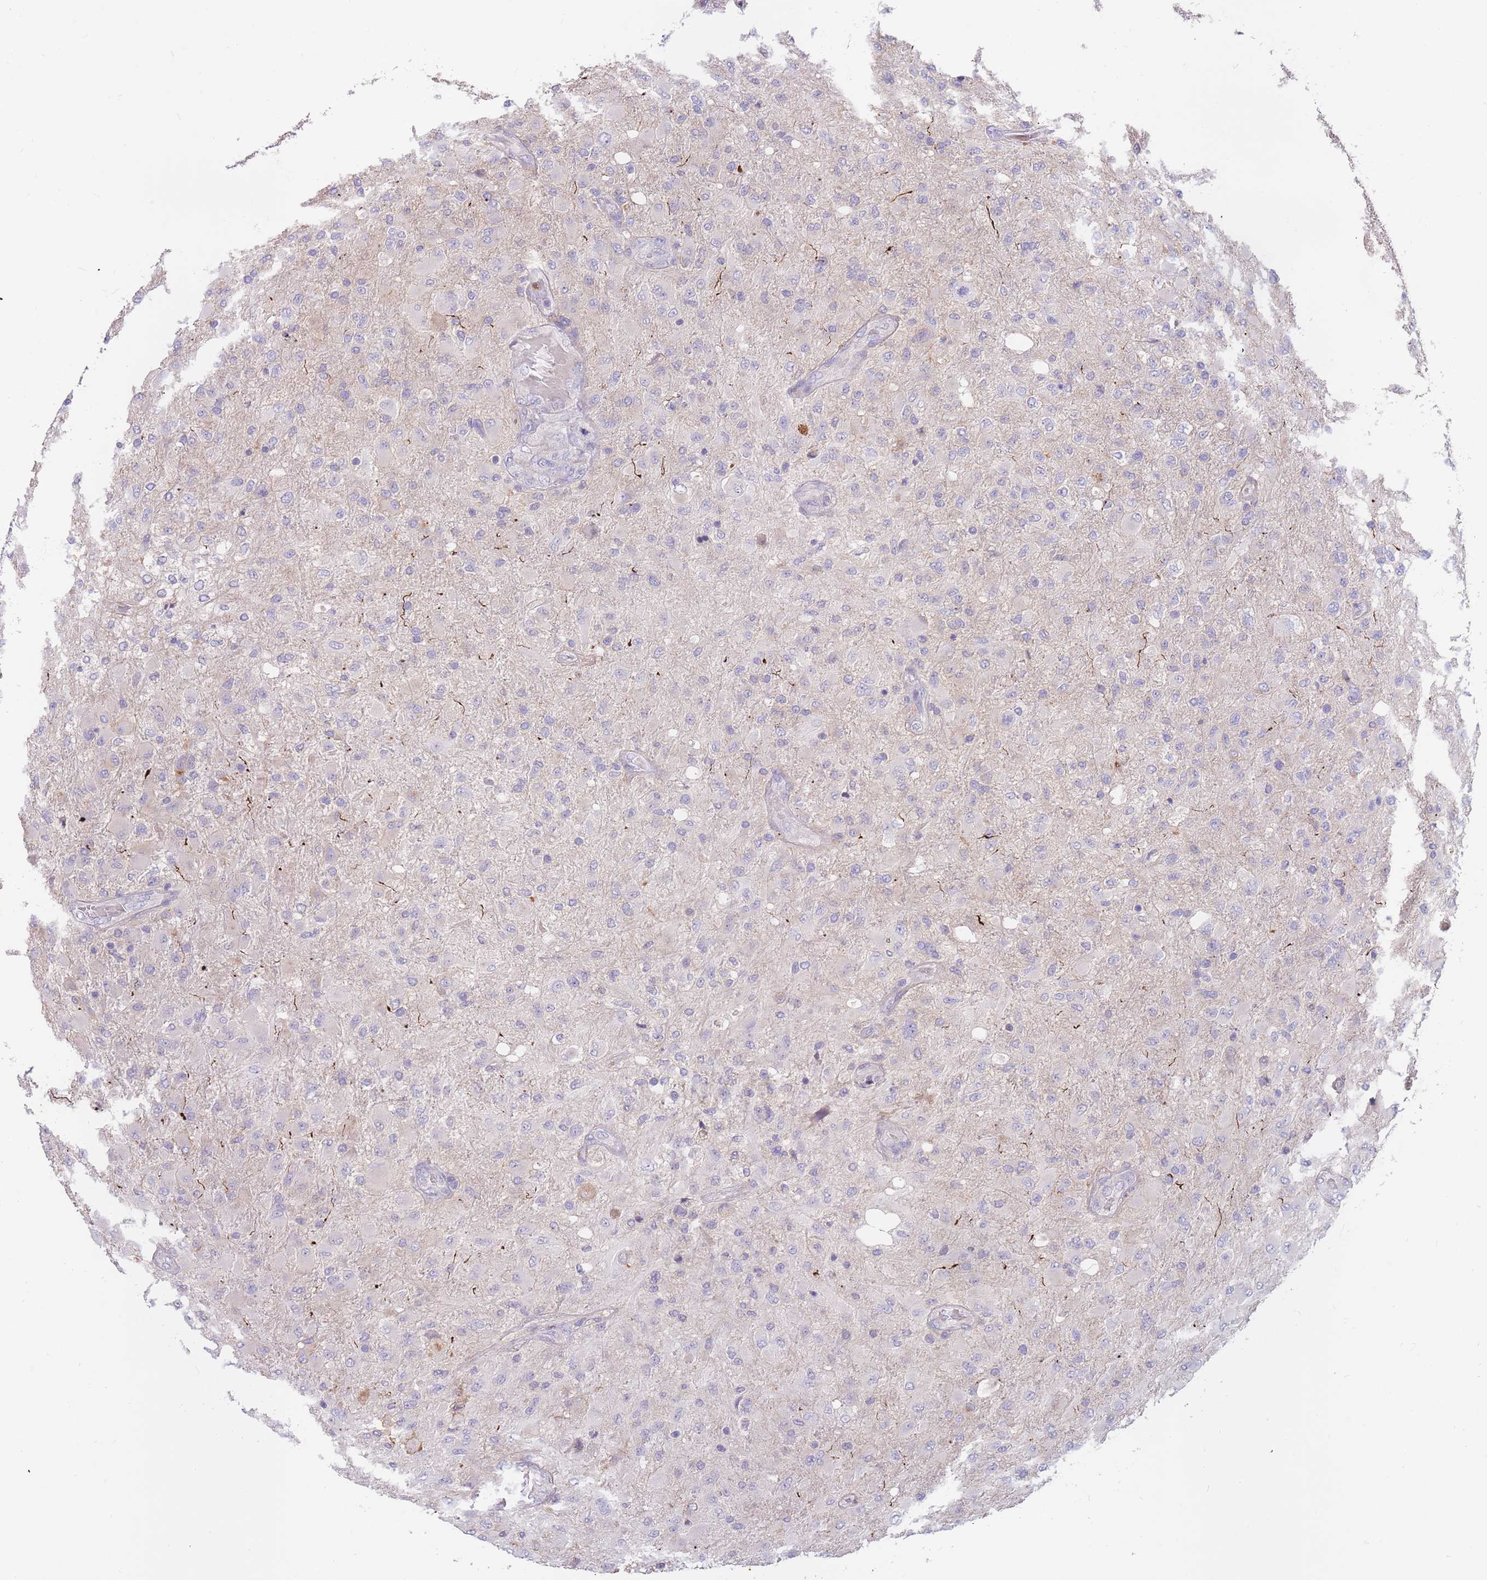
{"staining": {"intensity": "negative", "quantity": "none", "location": "none"}, "tissue": "glioma", "cell_type": "Tumor cells", "image_type": "cancer", "snomed": [{"axis": "morphology", "description": "Glioma, malignant, Low grade"}, {"axis": "topography", "description": "Brain"}], "caption": "High power microscopy micrograph of an IHC micrograph of glioma, revealing no significant staining in tumor cells.", "gene": "BORCS5", "patient": {"sex": "male", "age": 65}}